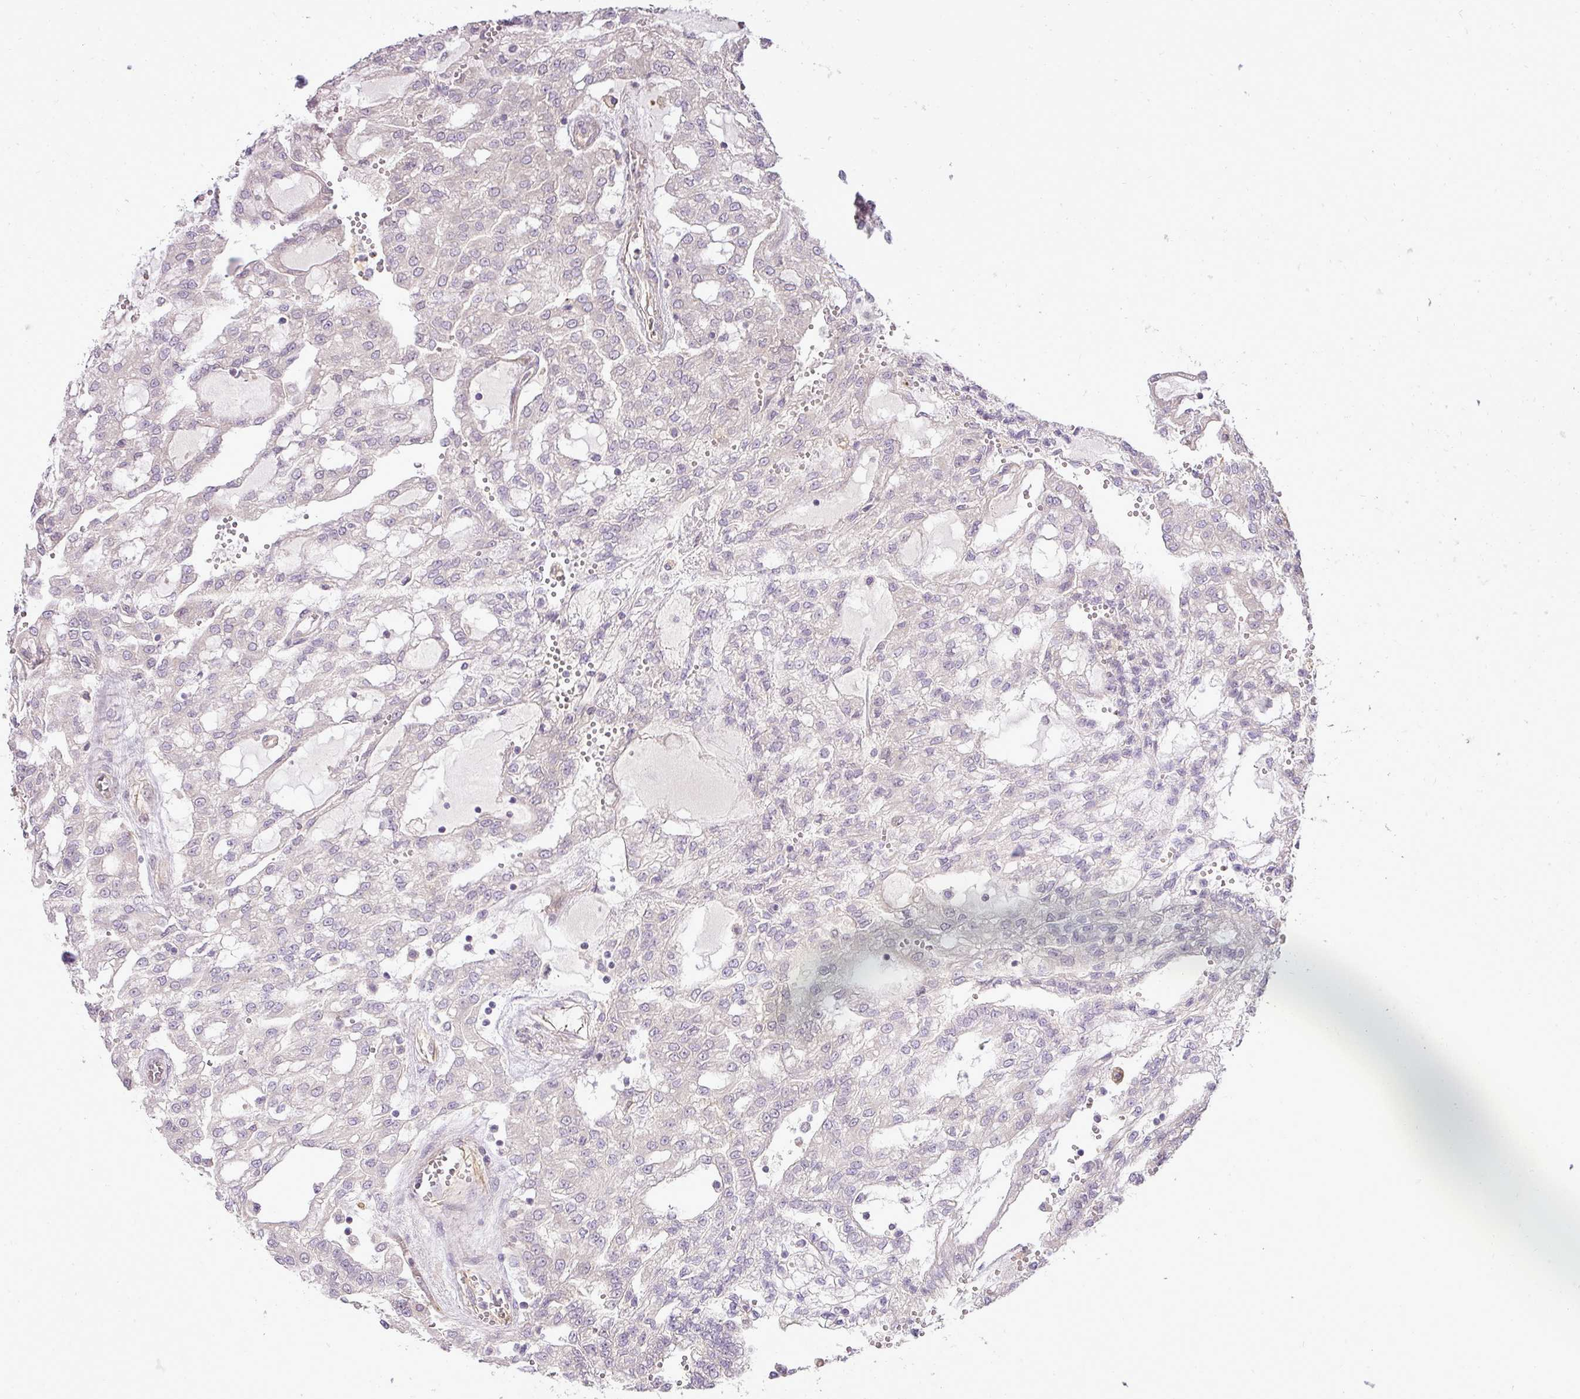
{"staining": {"intensity": "negative", "quantity": "none", "location": "none"}, "tissue": "renal cancer", "cell_type": "Tumor cells", "image_type": "cancer", "snomed": [{"axis": "morphology", "description": "Adenocarcinoma, NOS"}, {"axis": "topography", "description": "Kidney"}], "caption": "Tumor cells are negative for protein expression in human renal adenocarcinoma.", "gene": "PDRG1", "patient": {"sex": "male", "age": 63}}